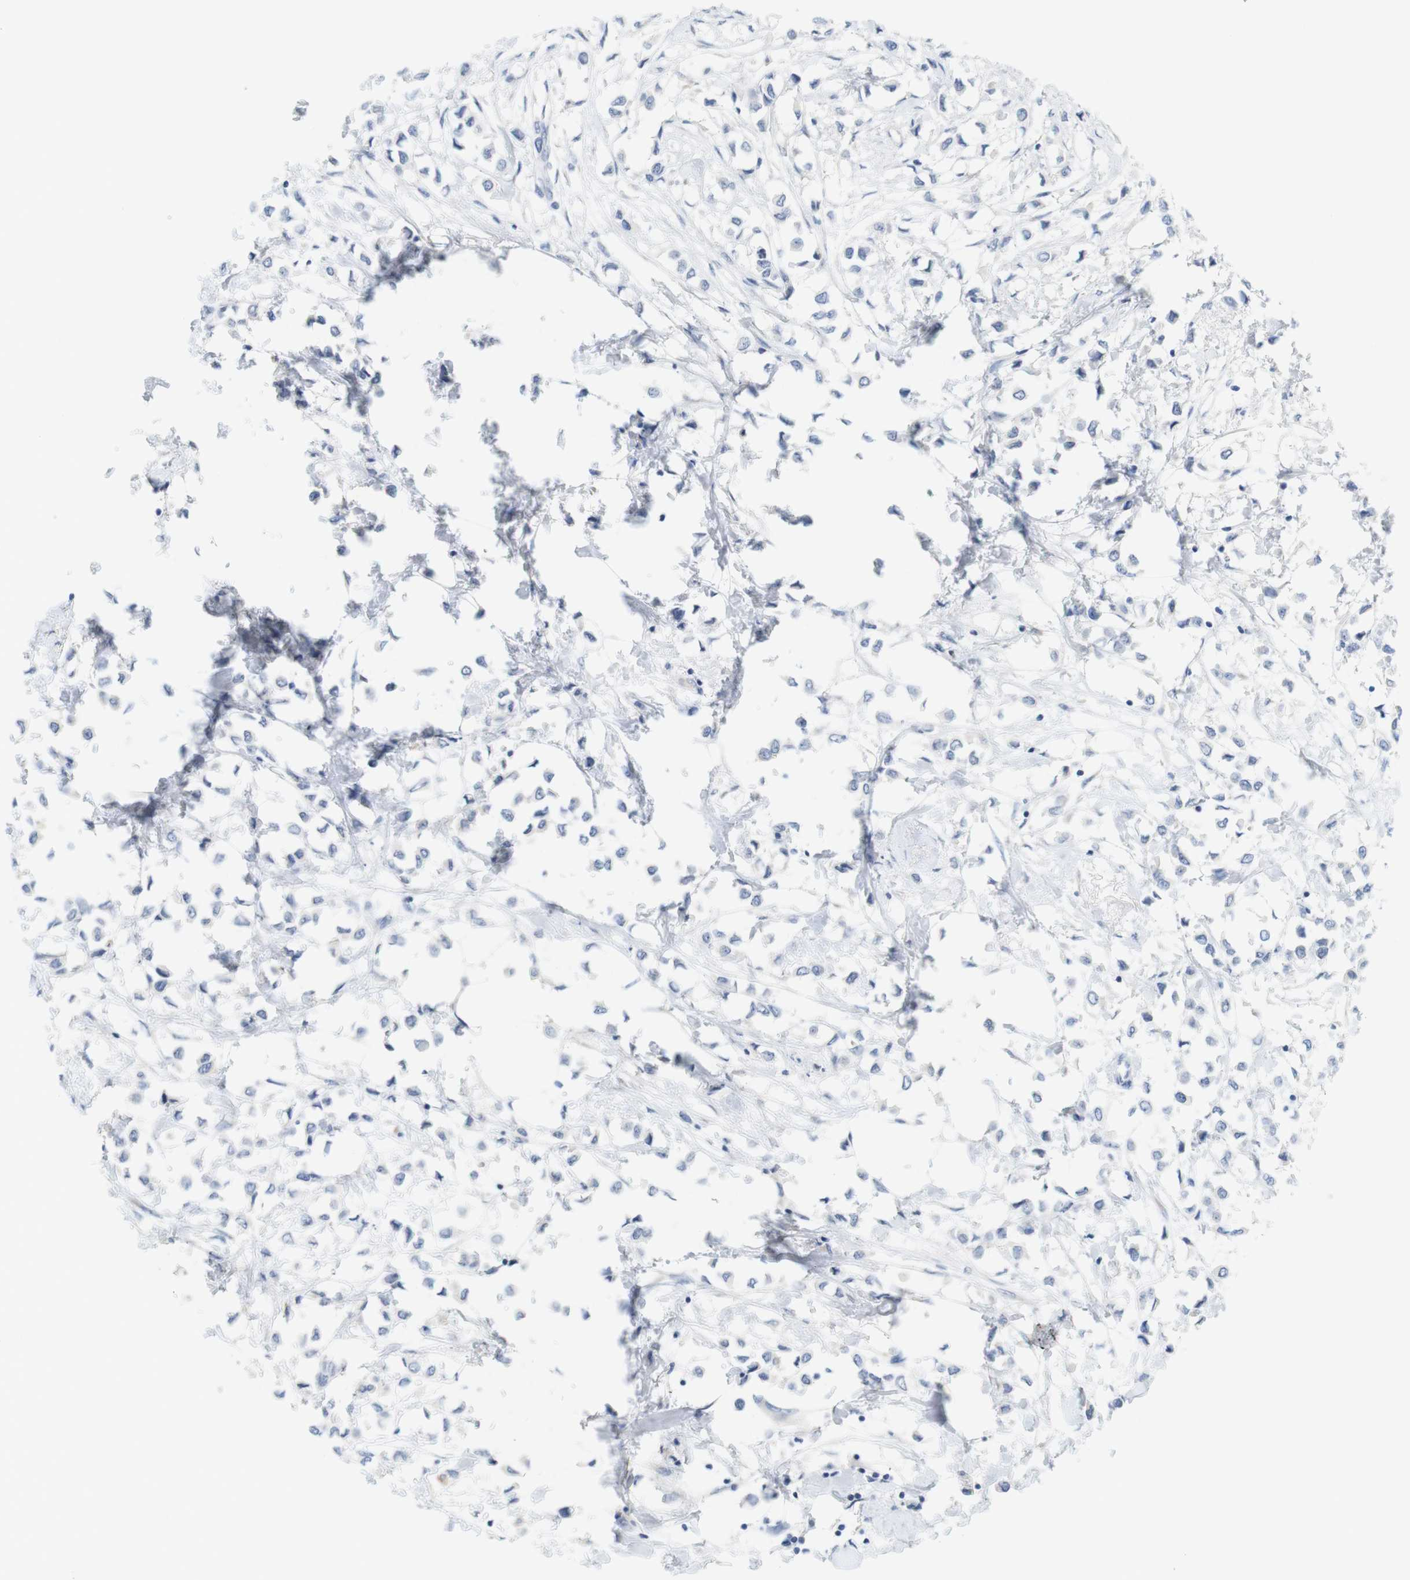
{"staining": {"intensity": "negative", "quantity": "none", "location": "none"}, "tissue": "breast cancer", "cell_type": "Tumor cells", "image_type": "cancer", "snomed": [{"axis": "morphology", "description": "Lobular carcinoma"}, {"axis": "topography", "description": "Breast"}], "caption": "There is no significant staining in tumor cells of breast cancer. (Immunohistochemistry, brightfield microscopy, high magnification).", "gene": "LRRK2", "patient": {"sex": "female", "age": 51}}